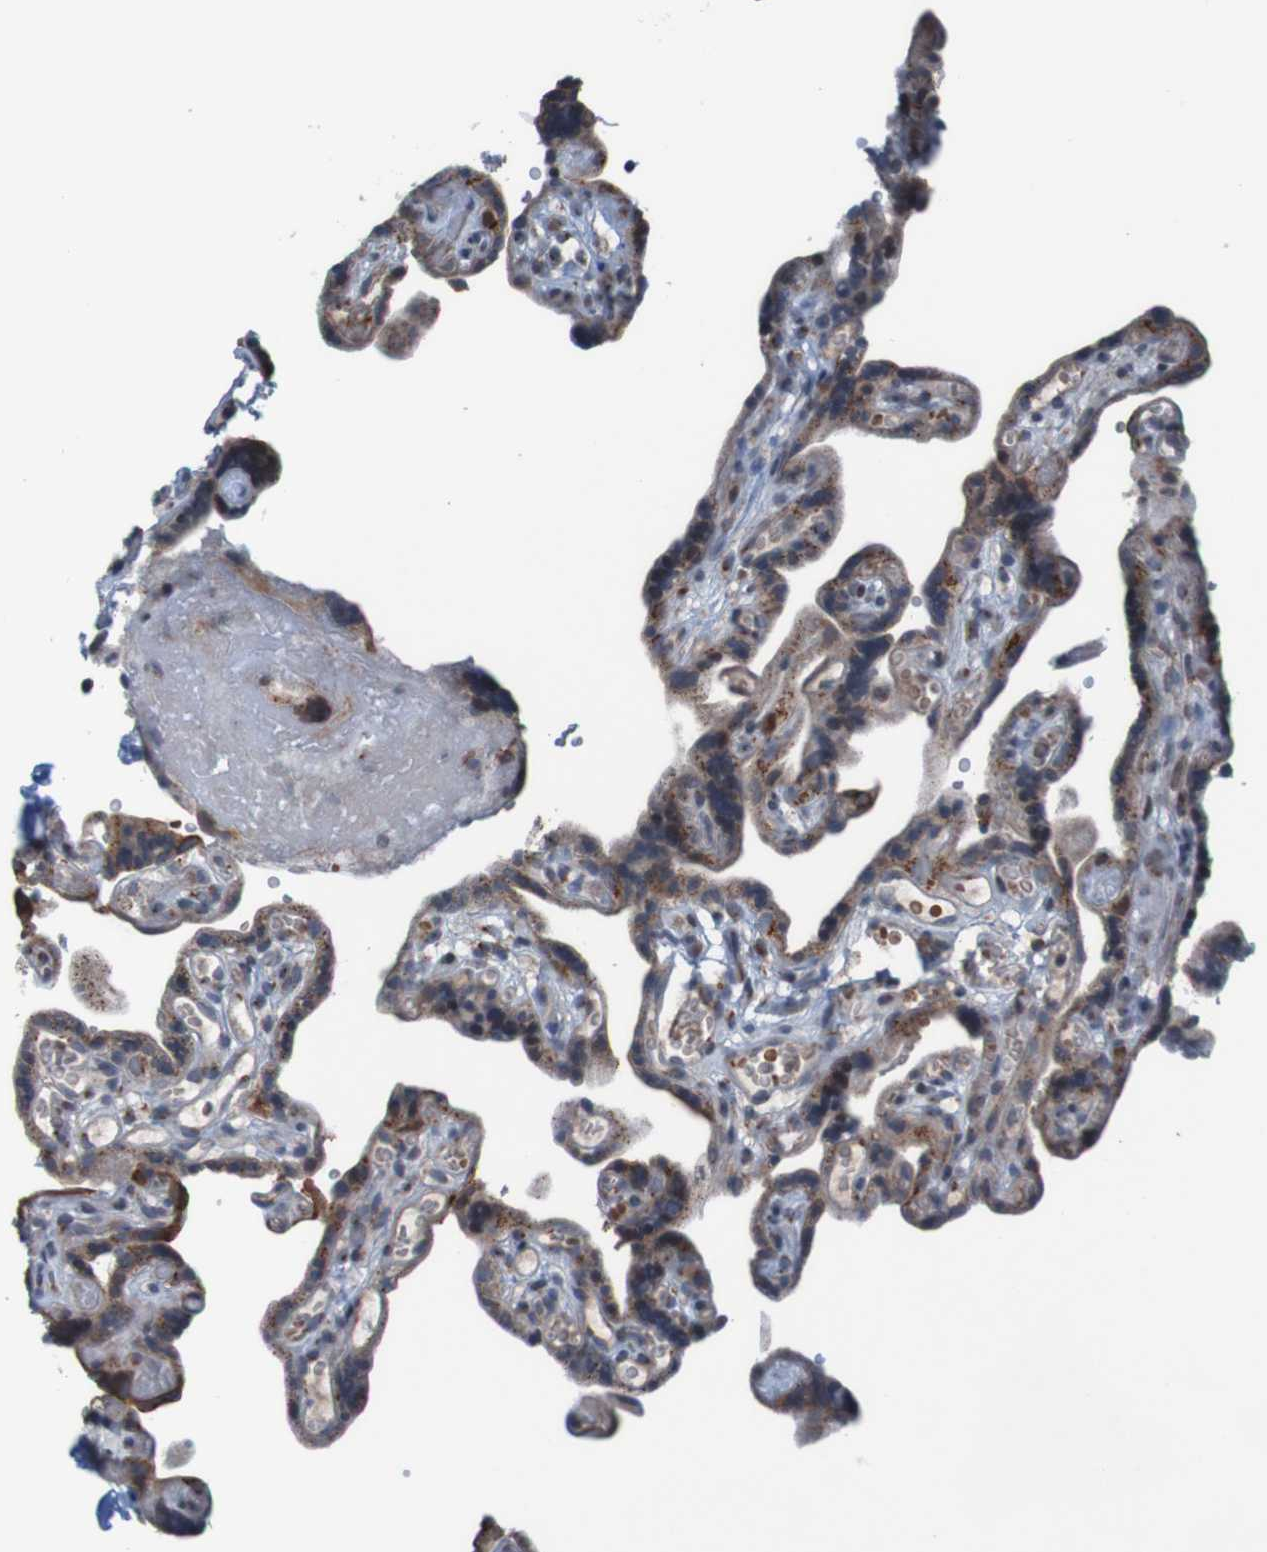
{"staining": {"intensity": "strong", "quantity": "25%-75%", "location": "cytoplasmic/membranous"}, "tissue": "placenta", "cell_type": "Decidual cells", "image_type": "normal", "snomed": [{"axis": "morphology", "description": "Normal tissue, NOS"}, {"axis": "topography", "description": "Placenta"}], "caption": "Protein analysis of unremarkable placenta exhibits strong cytoplasmic/membranous positivity in approximately 25%-75% of decidual cells.", "gene": "UNG", "patient": {"sex": "female", "age": 30}}